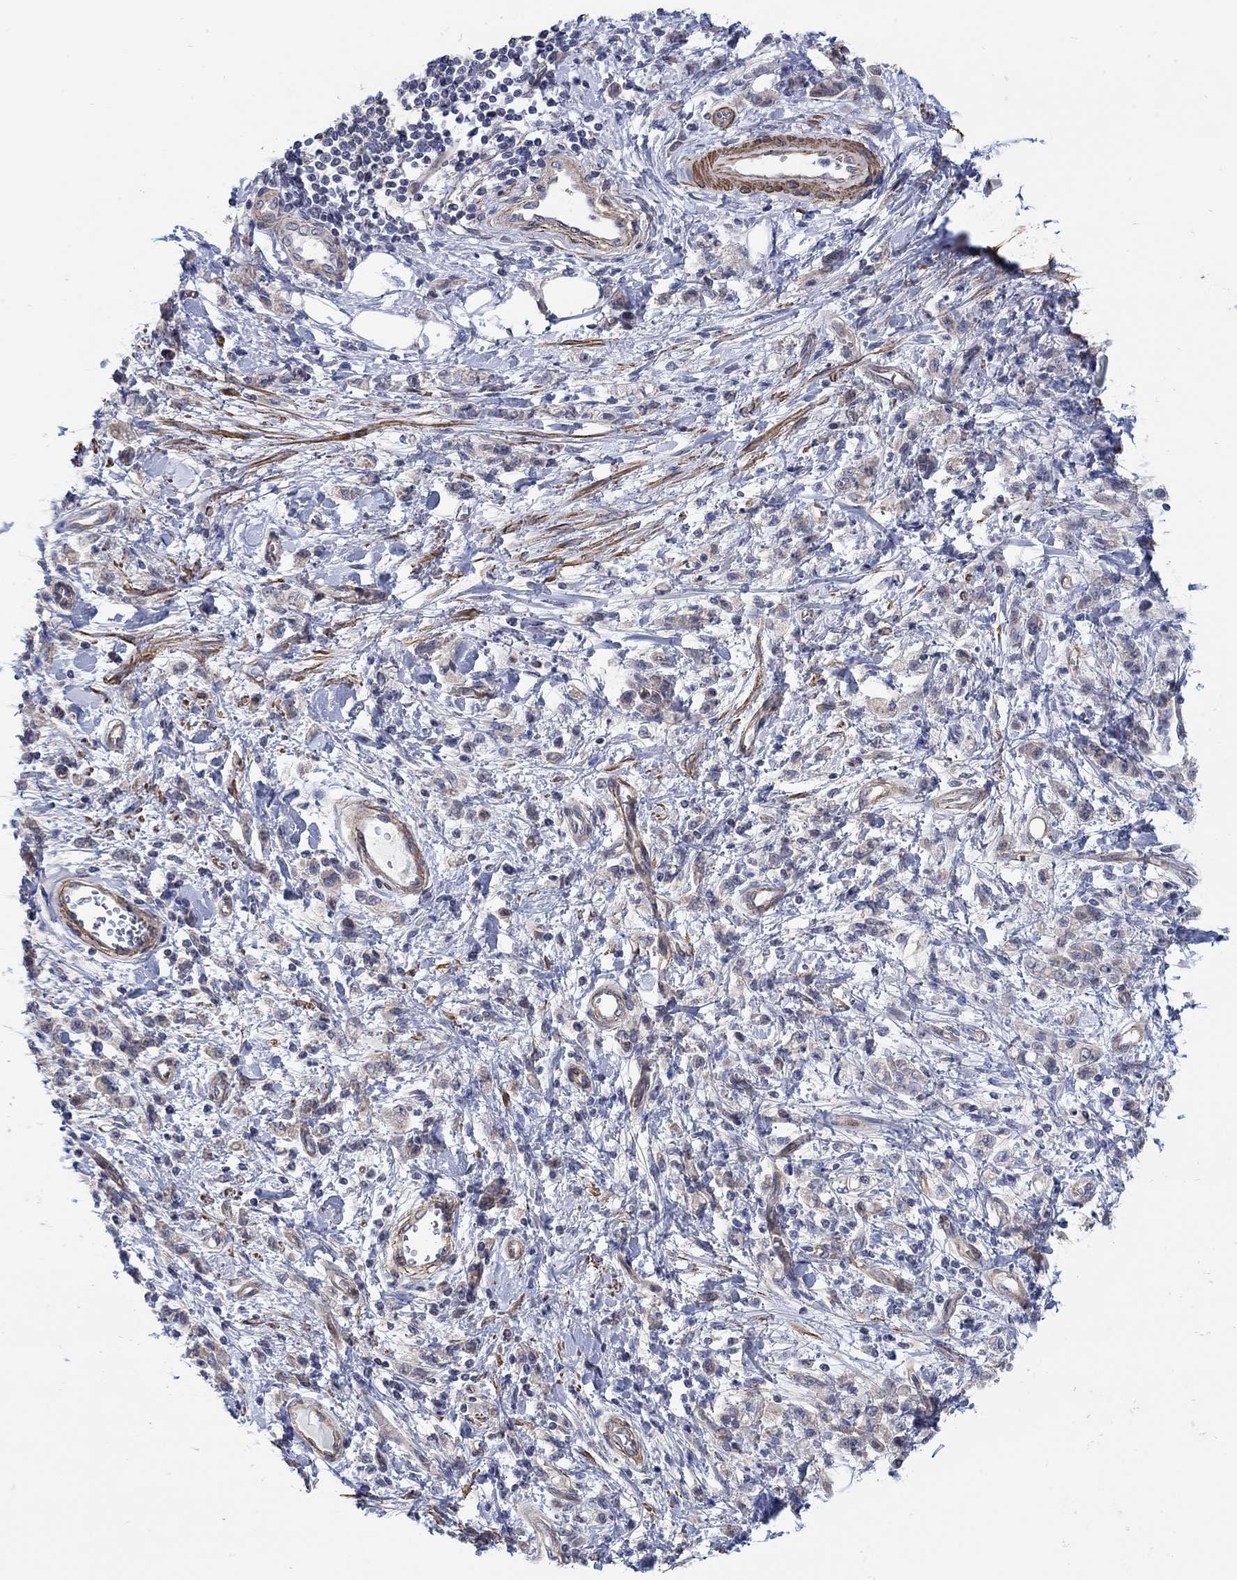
{"staining": {"intensity": "weak", "quantity": "<25%", "location": "cytoplasmic/membranous"}, "tissue": "stomach cancer", "cell_type": "Tumor cells", "image_type": "cancer", "snomed": [{"axis": "morphology", "description": "Adenocarcinoma, NOS"}, {"axis": "topography", "description": "Stomach"}], "caption": "High power microscopy histopathology image of an immunohistochemistry (IHC) image of adenocarcinoma (stomach), revealing no significant positivity in tumor cells.", "gene": "SCN7A", "patient": {"sex": "male", "age": 77}}